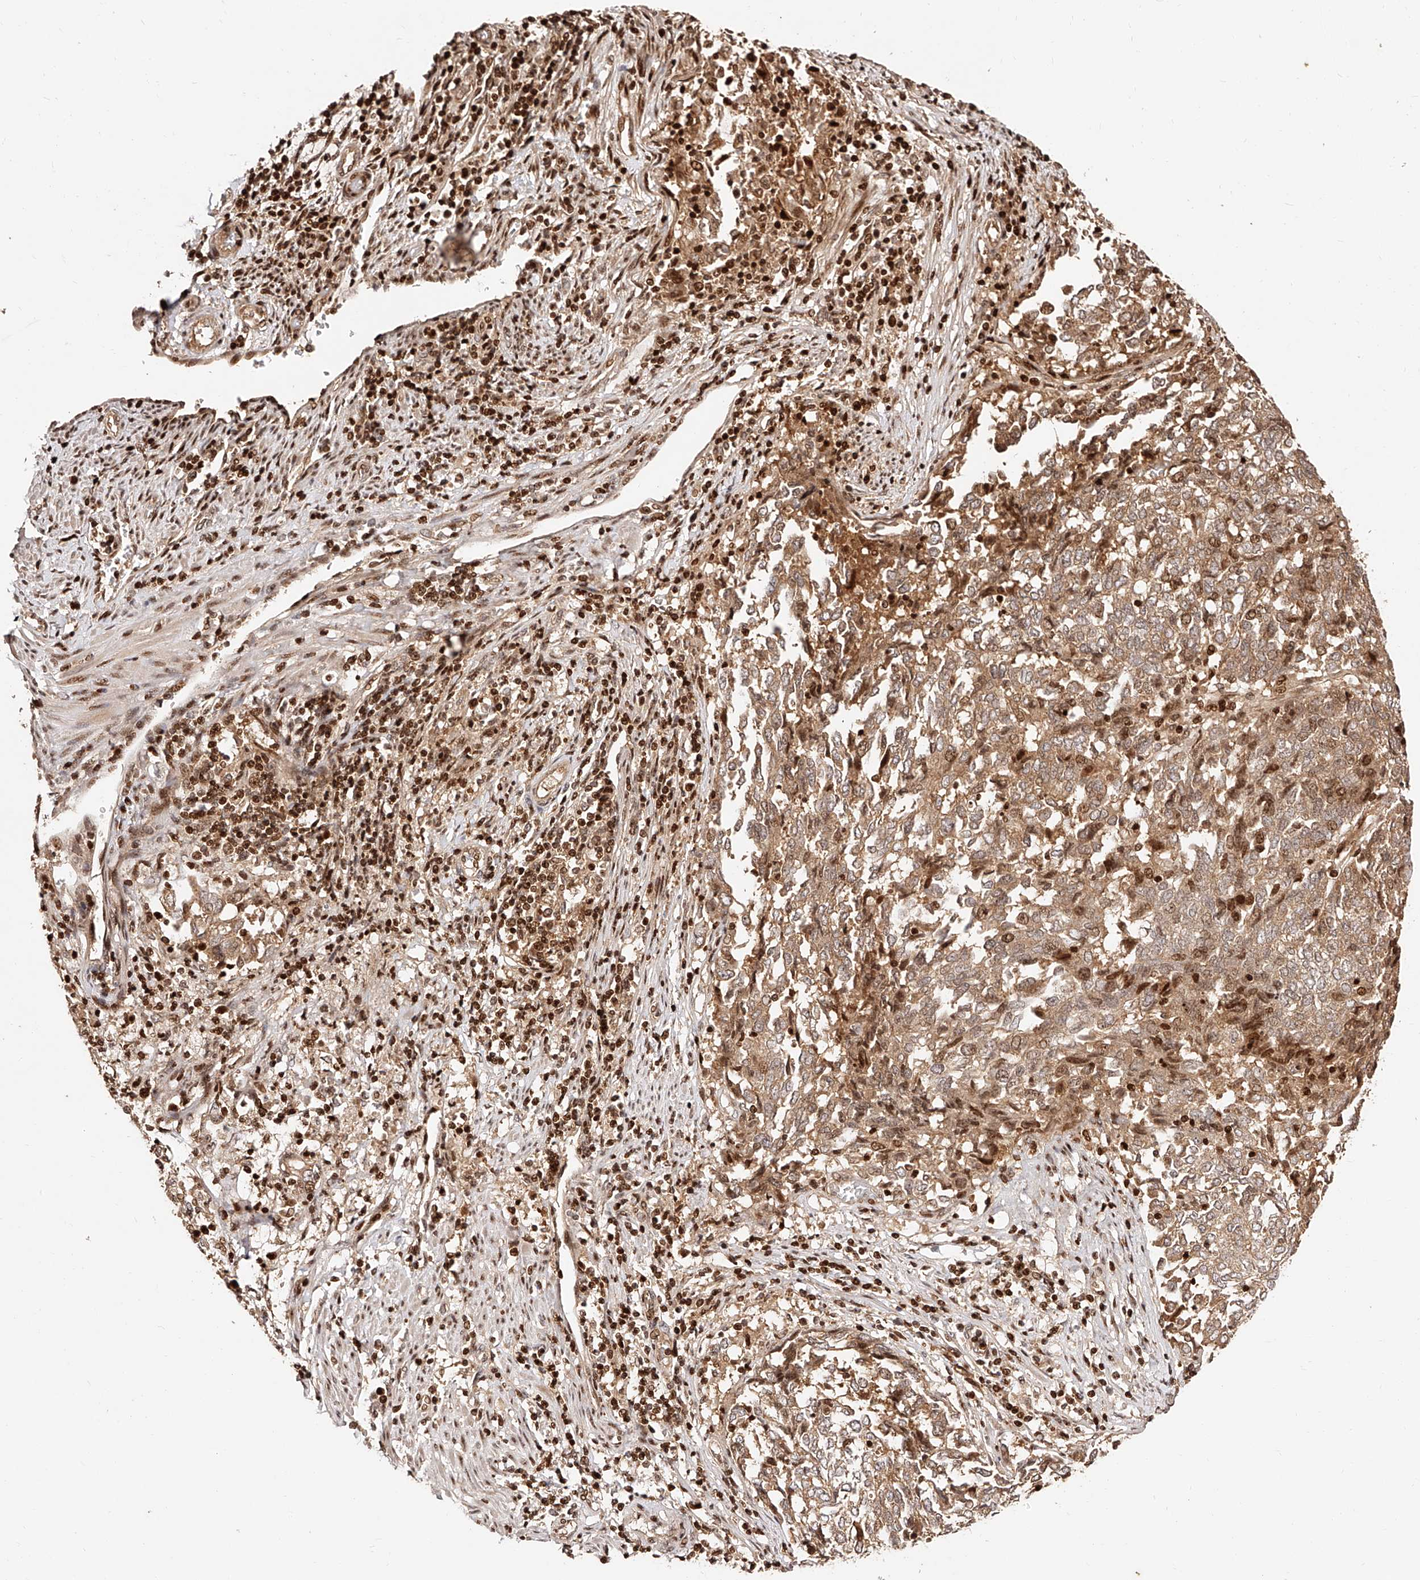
{"staining": {"intensity": "moderate", "quantity": ">75%", "location": "cytoplasmic/membranous,nuclear"}, "tissue": "endometrial cancer", "cell_type": "Tumor cells", "image_type": "cancer", "snomed": [{"axis": "morphology", "description": "Adenocarcinoma, NOS"}, {"axis": "topography", "description": "Endometrium"}], "caption": "Tumor cells display medium levels of moderate cytoplasmic/membranous and nuclear positivity in about >75% of cells in human adenocarcinoma (endometrial).", "gene": "PFDN2", "patient": {"sex": "female", "age": 80}}